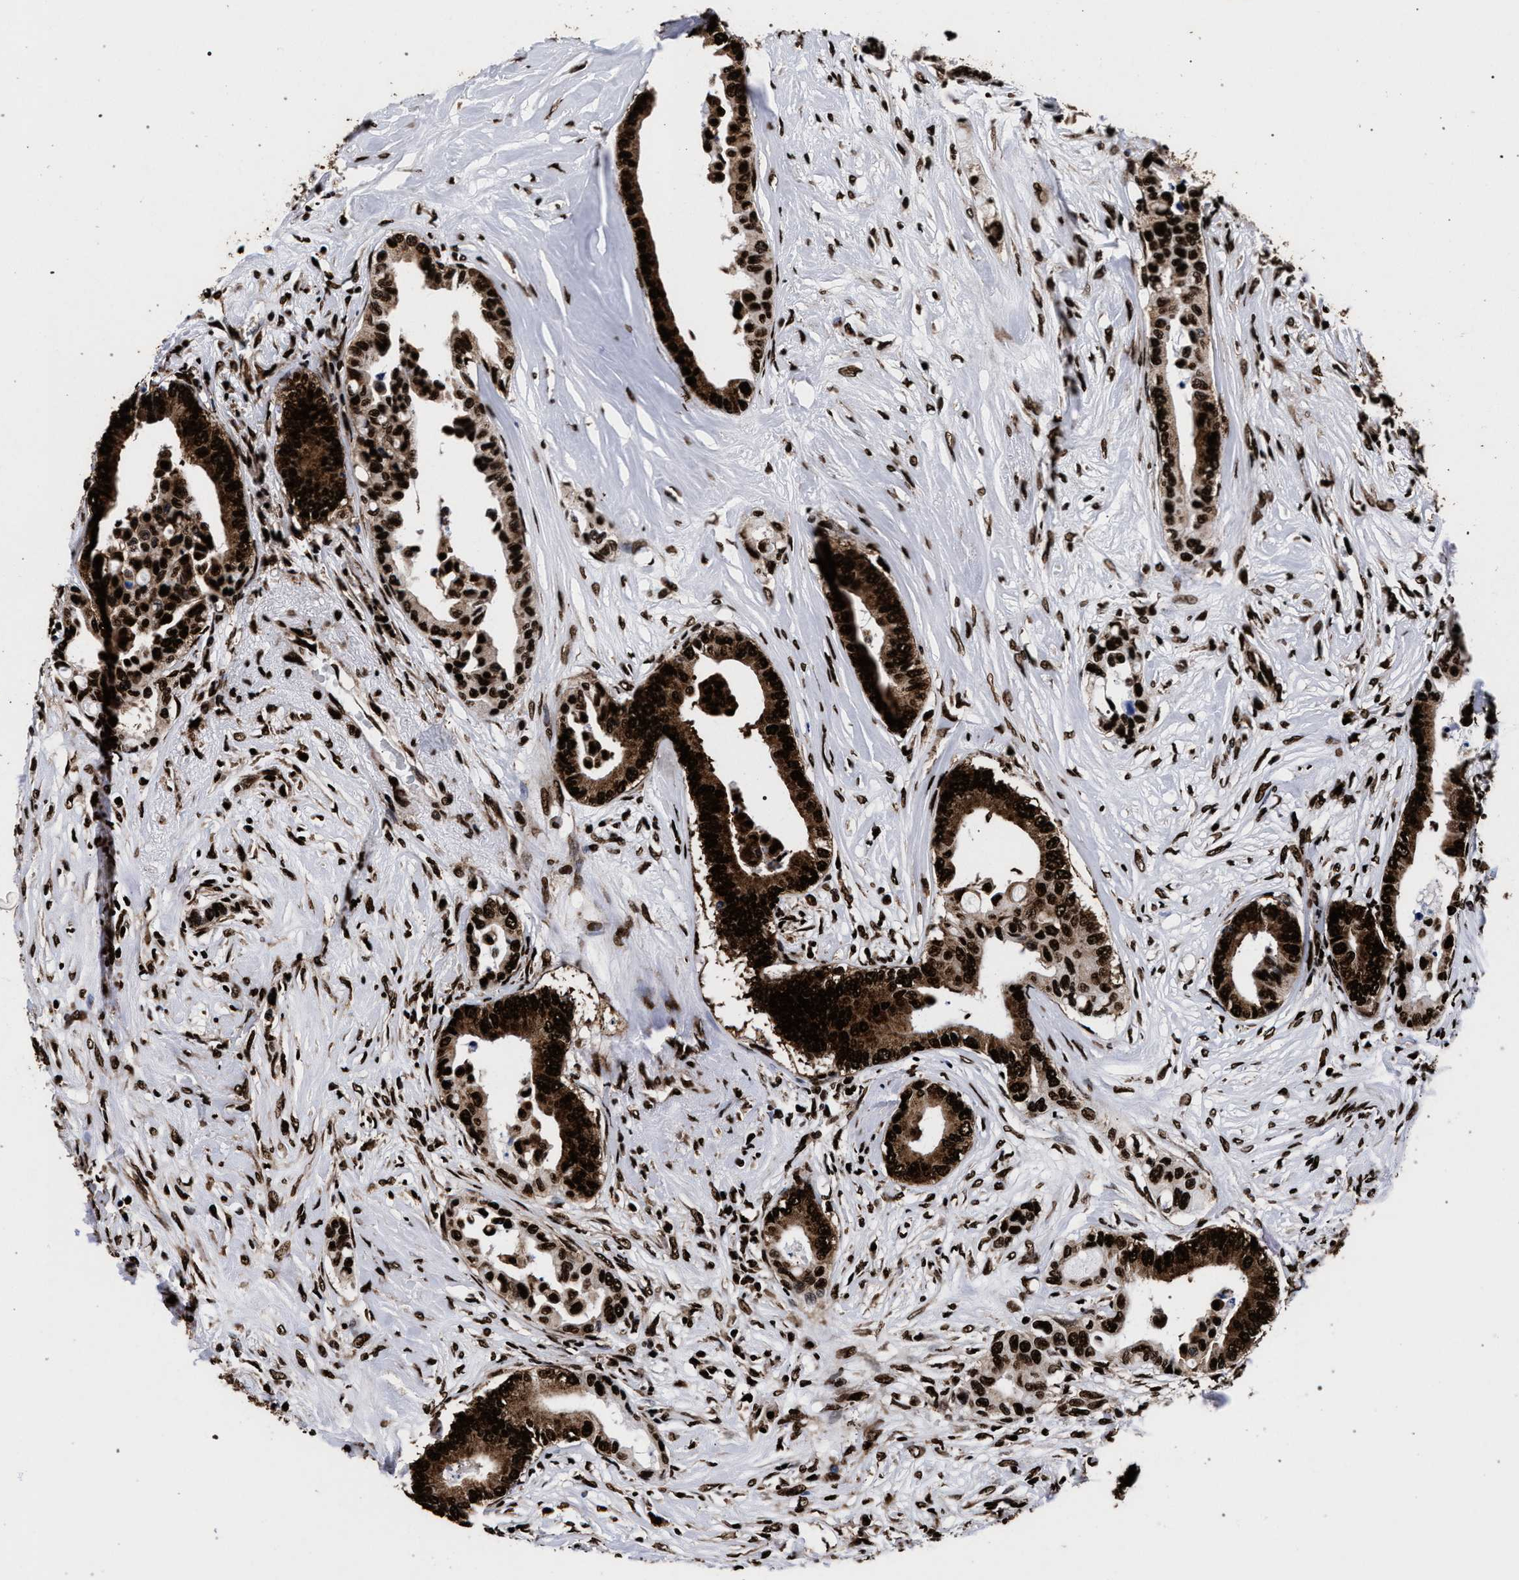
{"staining": {"intensity": "strong", "quantity": ">75%", "location": "cytoplasmic/membranous,nuclear"}, "tissue": "colorectal cancer", "cell_type": "Tumor cells", "image_type": "cancer", "snomed": [{"axis": "morphology", "description": "Normal tissue, NOS"}, {"axis": "morphology", "description": "Adenocarcinoma, NOS"}, {"axis": "topography", "description": "Colon"}], "caption": "Protein staining of colorectal cancer (adenocarcinoma) tissue shows strong cytoplasmic/membranous and nuclear positivity in approximately >75% of tumor cells.", "gene": "HNRNPA1", "patient": {"sex": "male", "age": 82}}